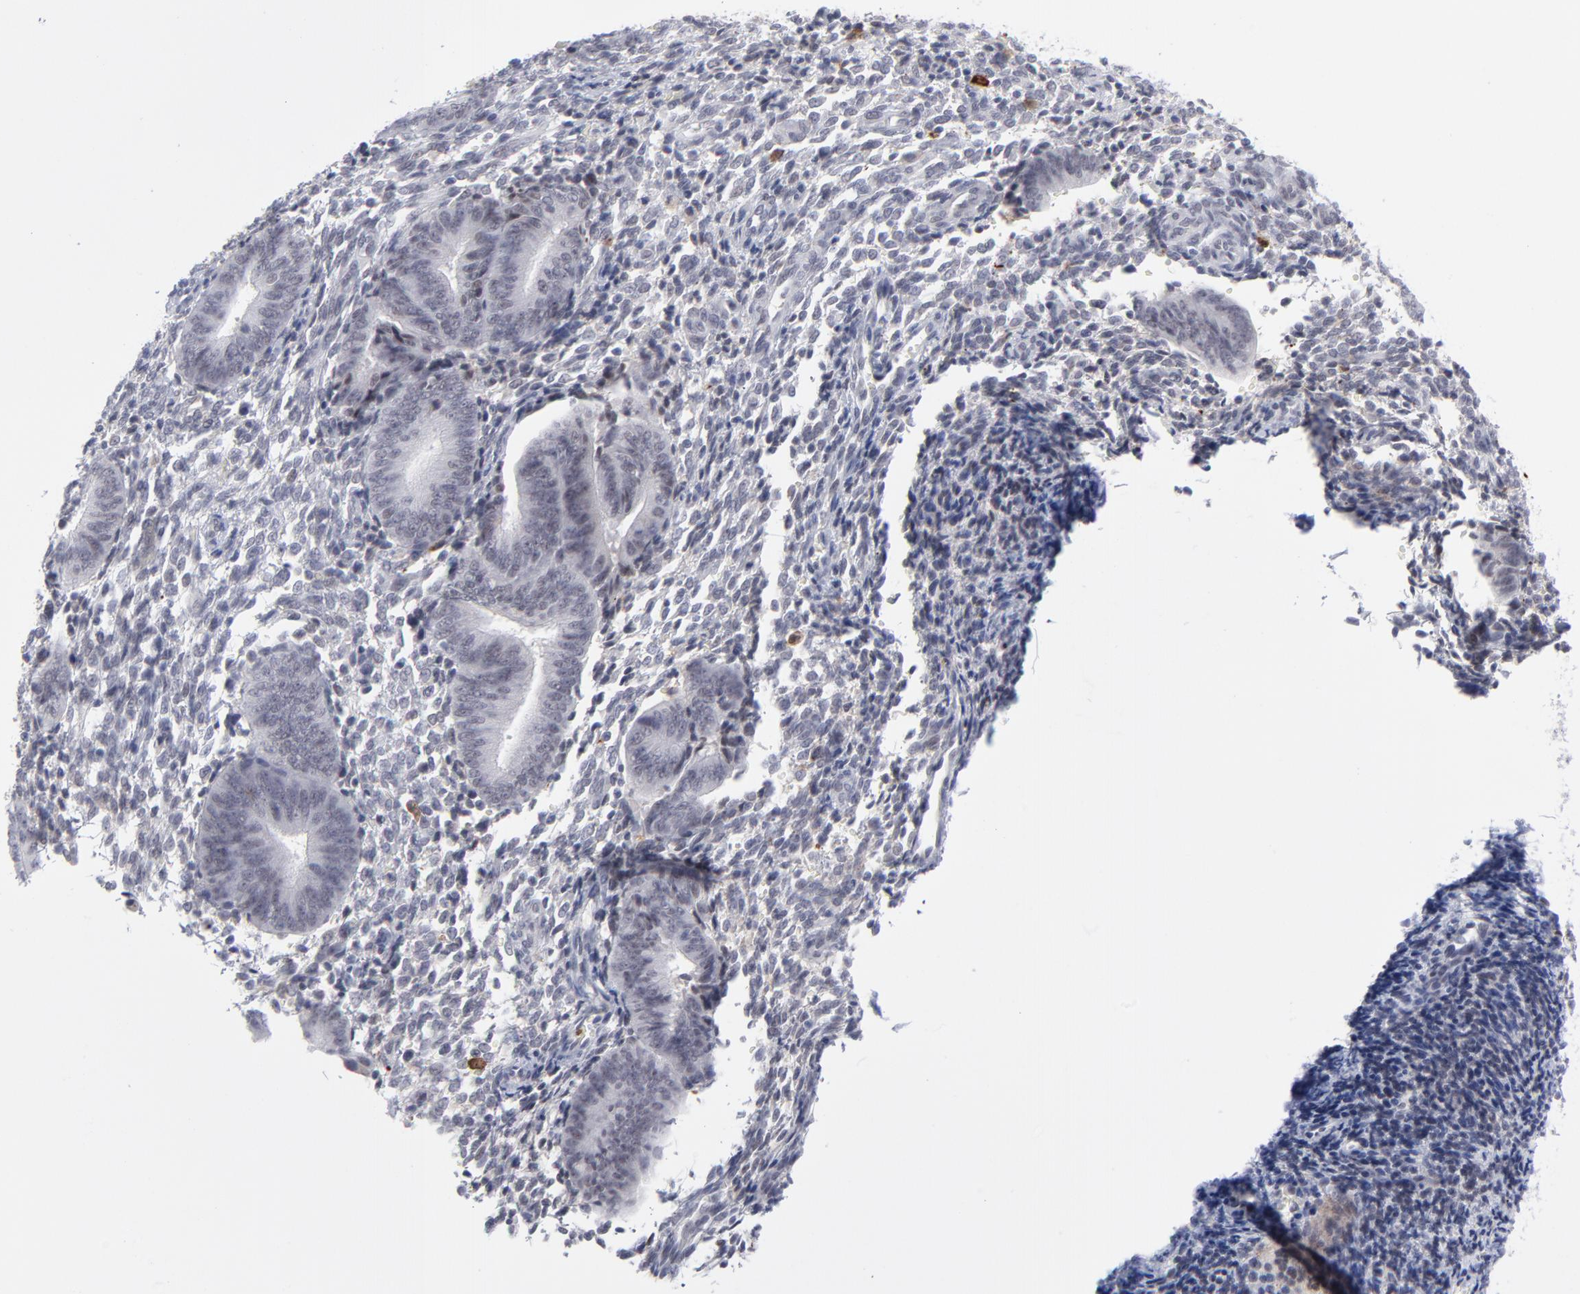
{"staining": {"intensity": "strong", "quantity": "<25%", "location": "cytoplasmic/membranous"}, "tissue": "endometrium", "cell_type": "Cells in endometrial stroma", "image_type": "normal", "snomed": [{"axis": "morphology", "description": "Normal tissue, NOS"}, {"axis": "topography", "description": "Uterus"}, {"axis": "topography", "description": "Endometrium"}], "caption": "Immunohistochemical staining of normal endometrium demonstrates medium levels of strong cytoplasmic/membranous positivity in about <25% of cells in endometrial stroma. The protein is shown in brown color, while the nuclei are stained blue.", "gene": "CCR2", "patient": {"sex": "female", "age": 33}}